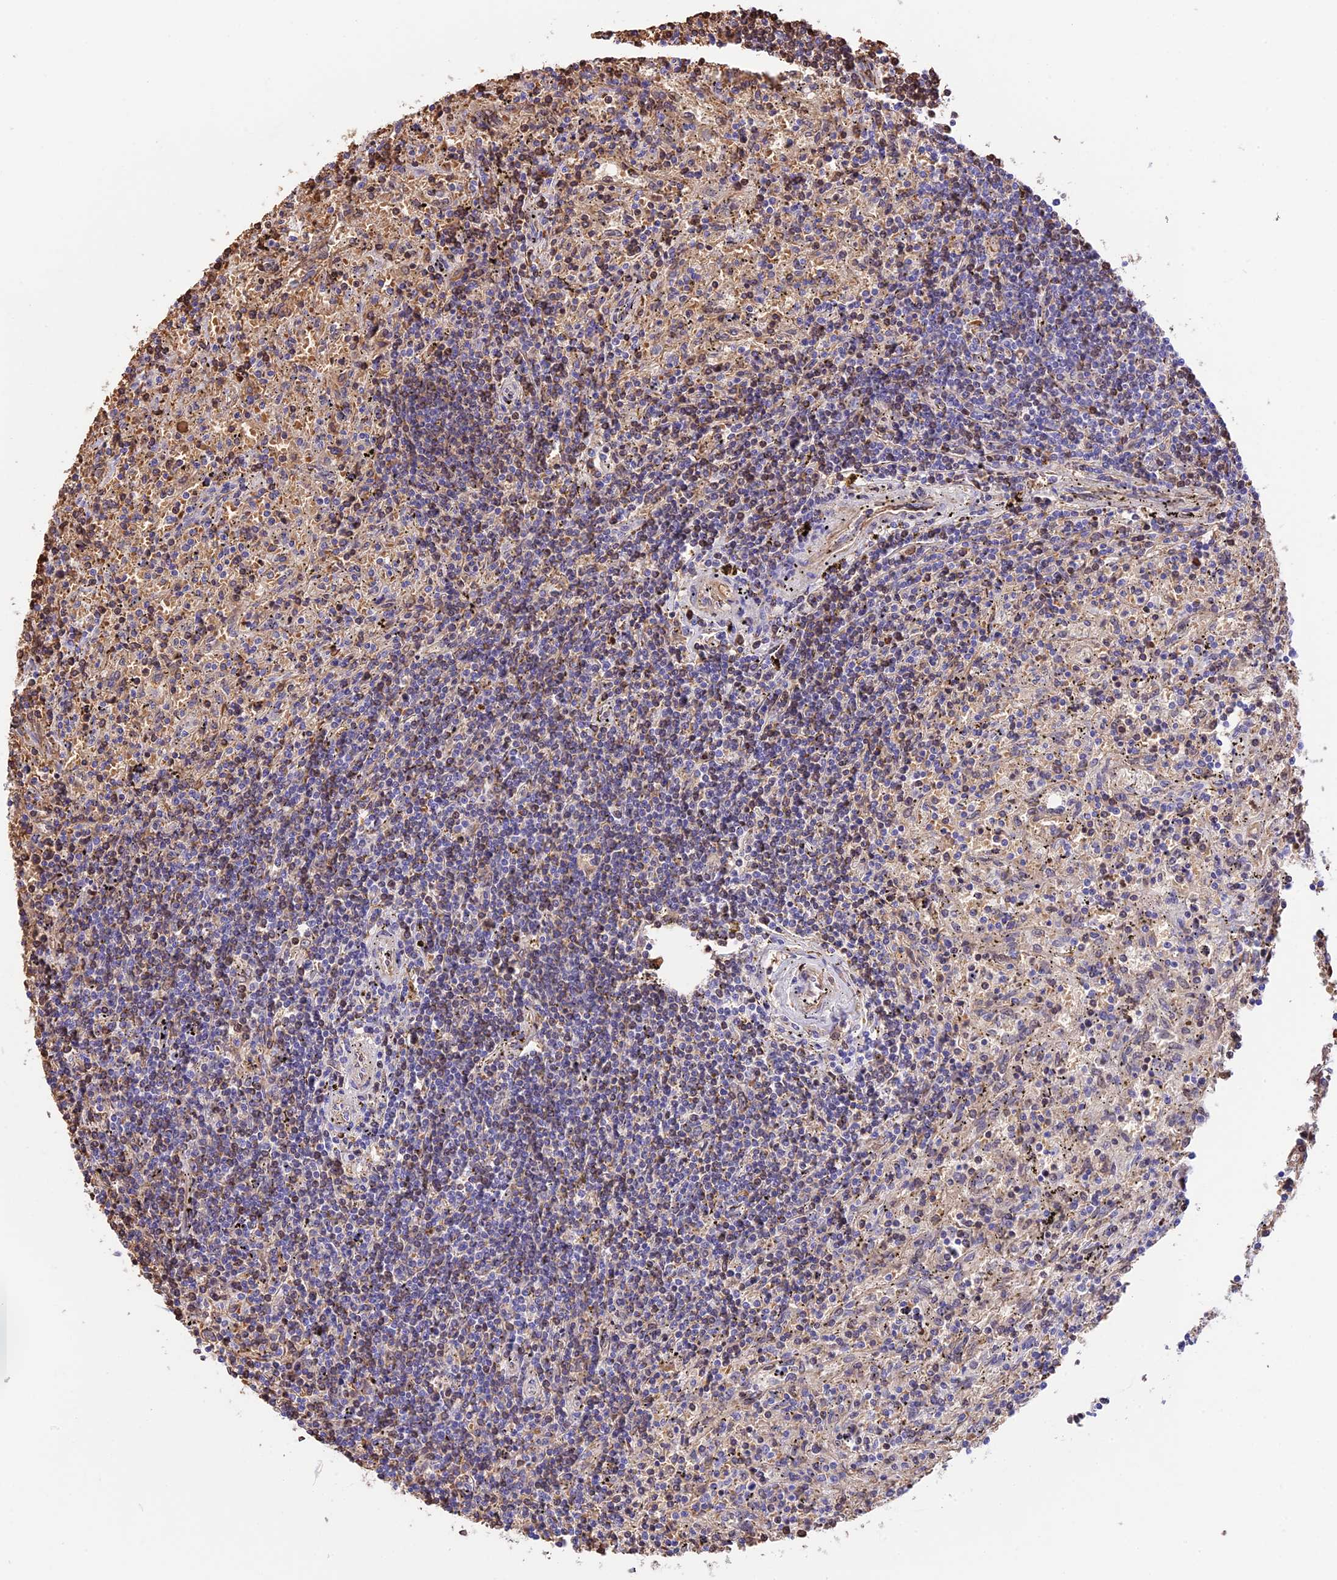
{"staining": {"intensity": "moderate", "quantity": "<25%", "location": "cytoplasmic/membranous"}, "tissue": "lymphoma", "cell_type": "Tumor cells", "image_type": "cancer", "snomed": [{"axis": "morphology", "description": "Malignant lymphoma, non-Hodgkin's type, Low grade"}, {"axis": "topography", "description": "Spleen"}], "caption": "Human low-grade malignant lymphoma, non-Hodgkin's type stained for a protein (brown) exhibits moderate cytoplasmic/membranous positive expression in about <25% of tumor cells.", "gene": "TNNC2", "patient": {"sex": "male", "age": 76}}